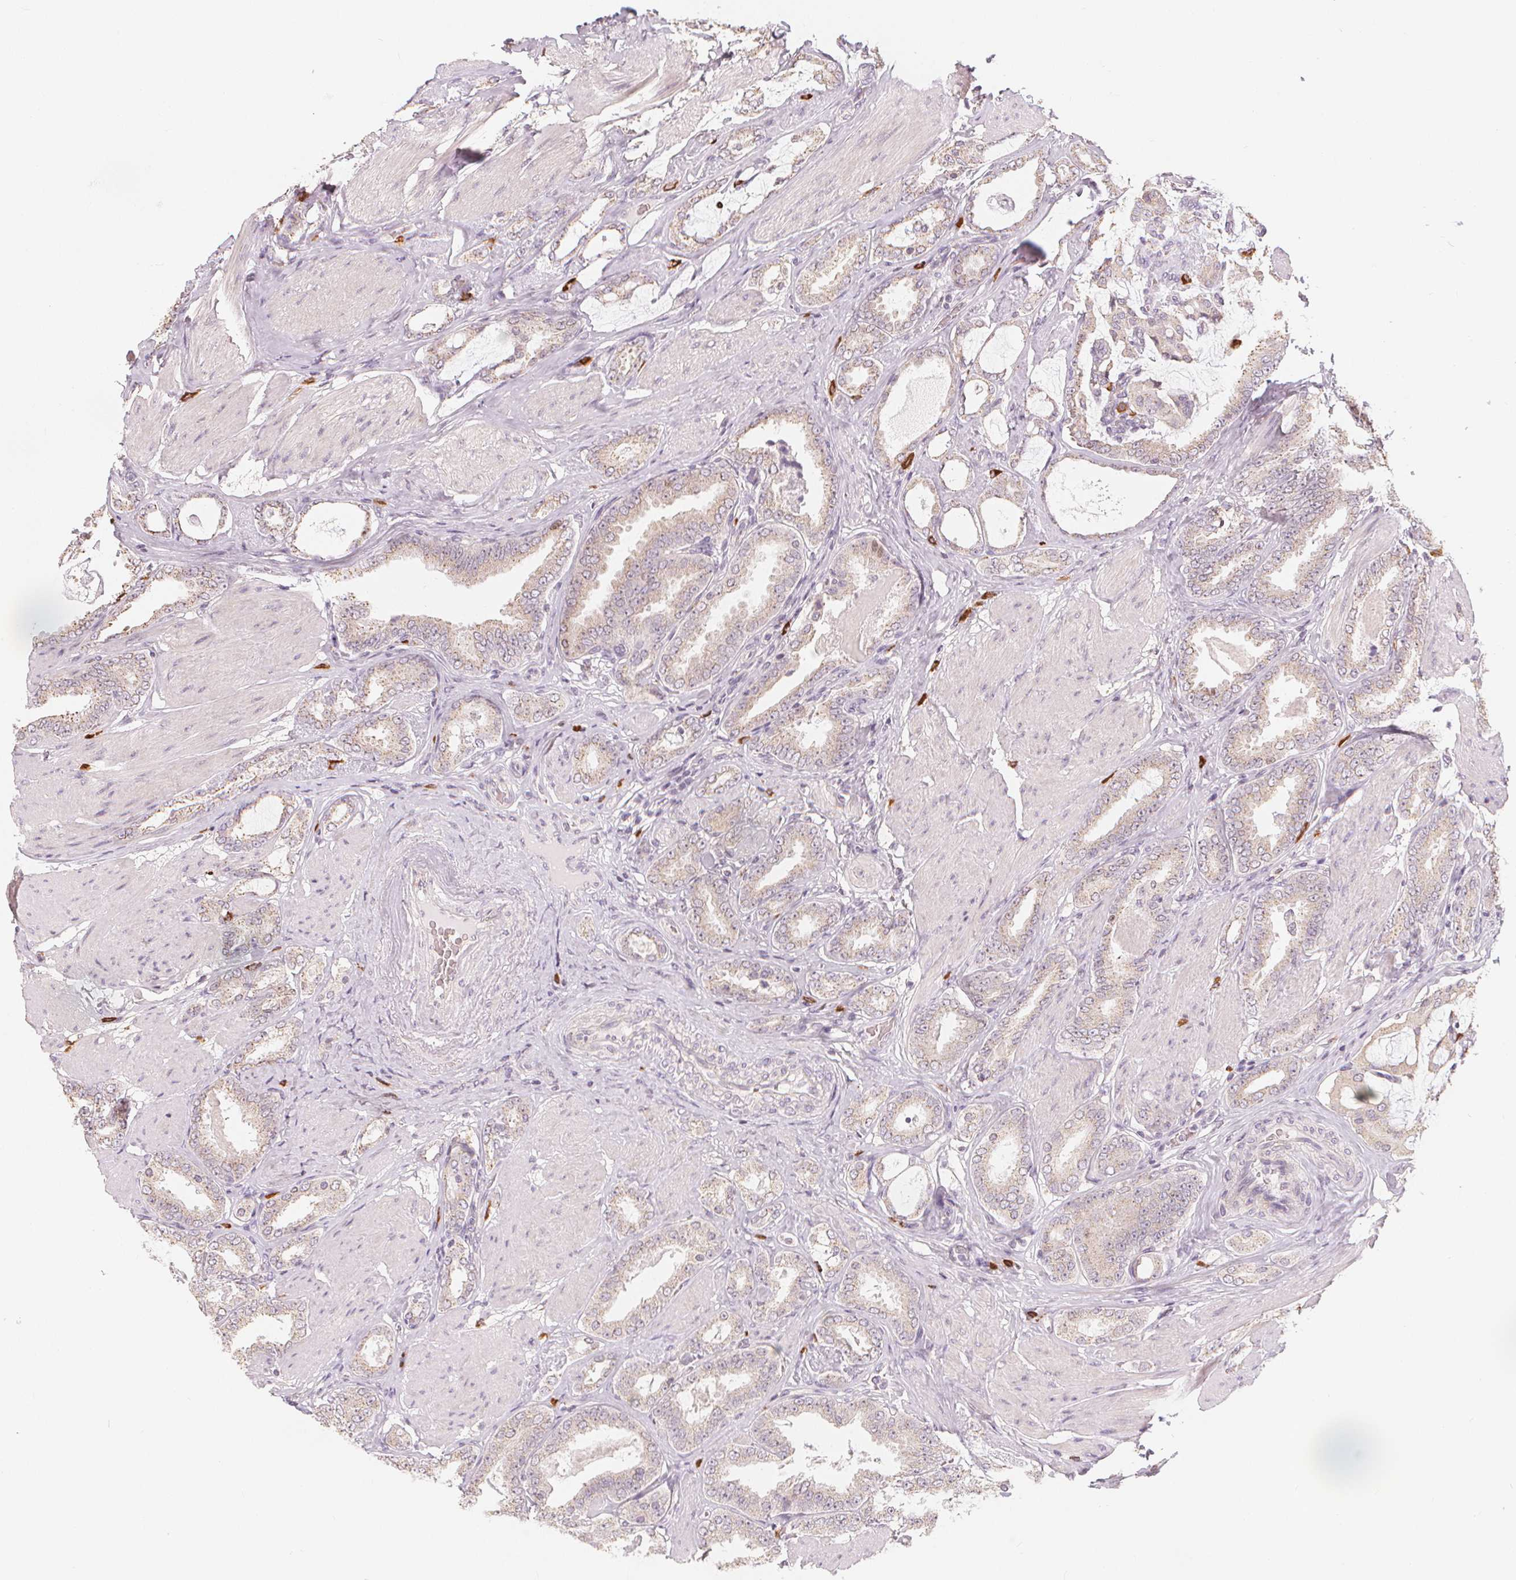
{"staining": {"intensity": "weak", "quantity": "<25%", "location": "cytoplasmic/membranous"}, "tissue": "prostate cancer", "cell_type": "Tumor cells", "image_type": "cancer", "snomed": [{"axis": "morphology", "description": "Adenocarcinoma, High grade"}, {"axis": "topography", "description": "Prostate"}], "caption": "This is a micrograph of immunohistochemistry (IHC) staining of prostate cancer (adenocarcinoma (high-grade)), which shows no expression in tumor cells. (DAB (3,3'-diaminobenzidine) IHC with hematoxylin counter stain).", "gene": "TIPIN", "patient": {"sex": "male", "age": 63}}